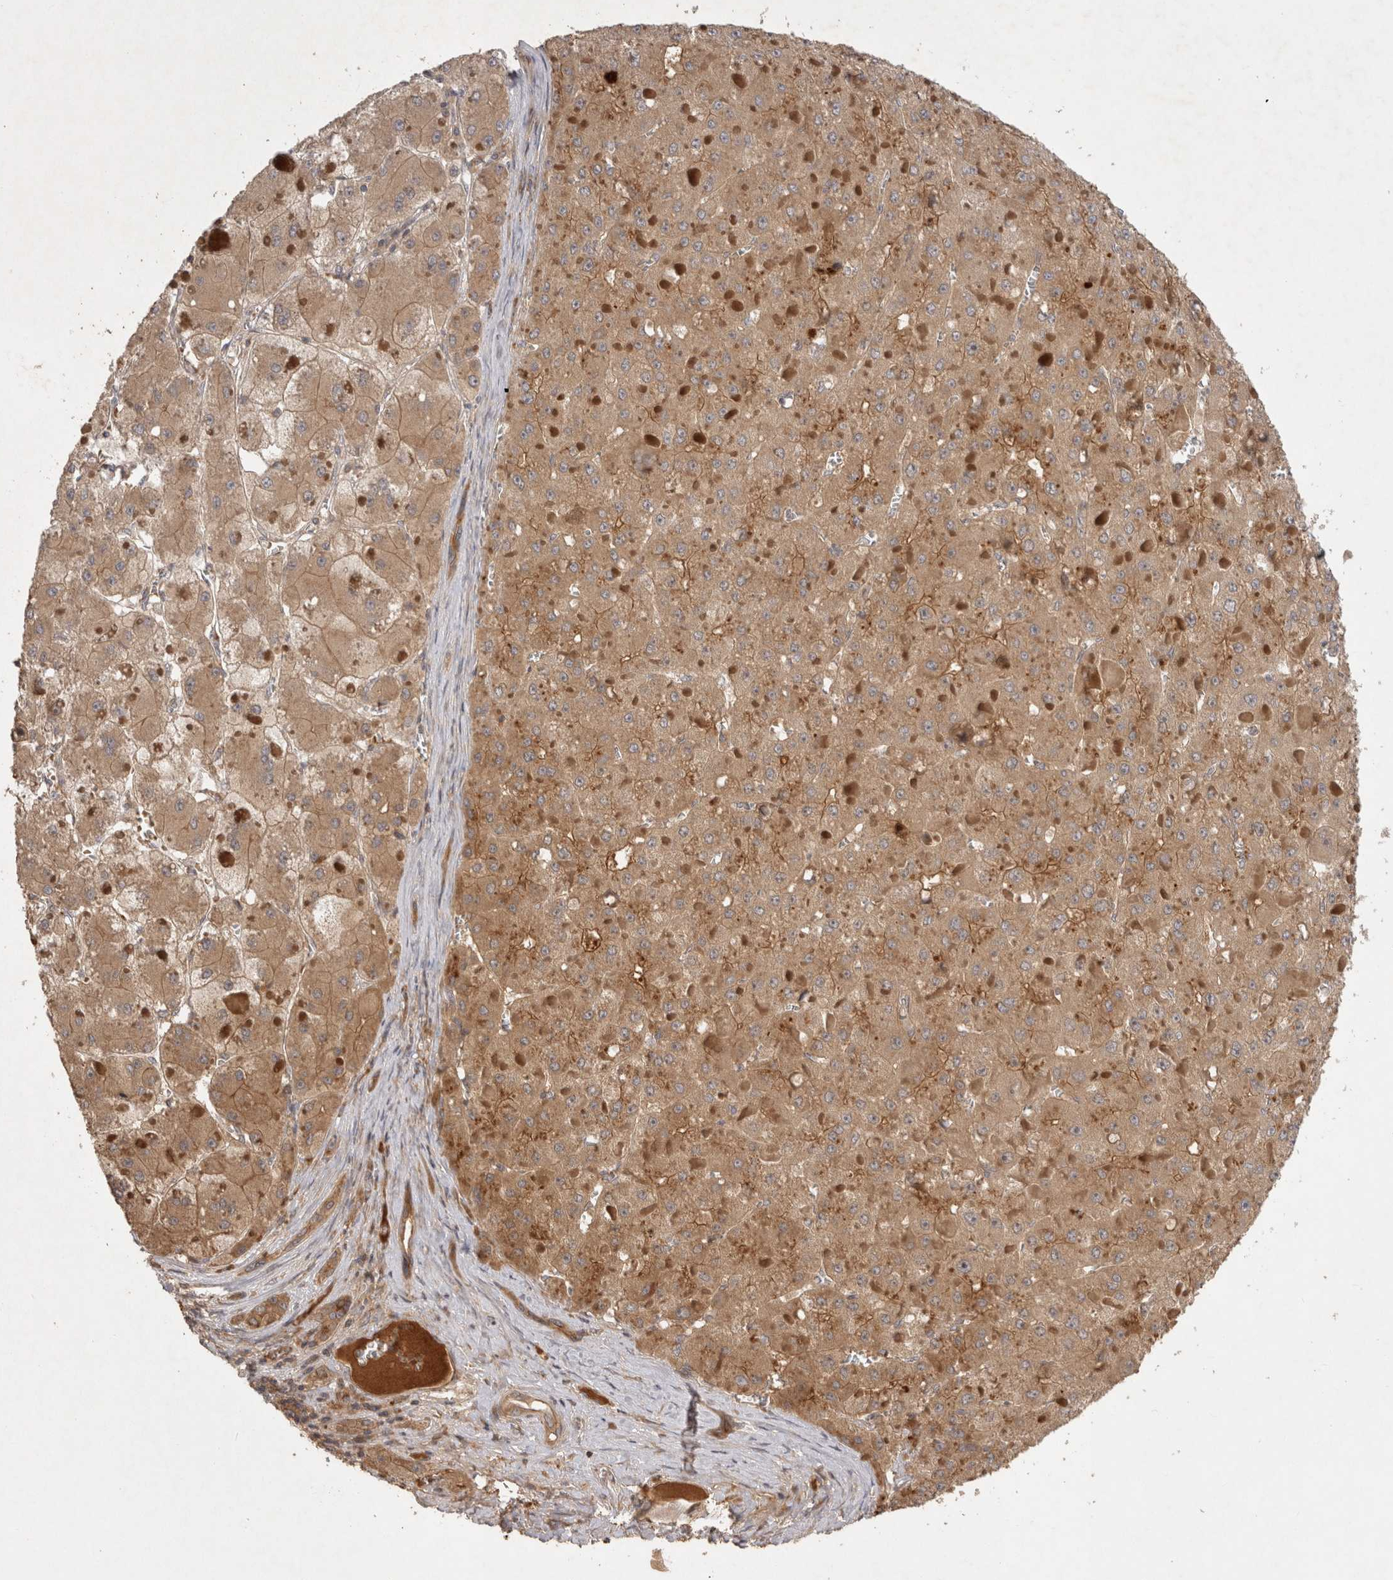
{"staining": {"intensity": "weak", "quantity": ">75%", "location": "cytoplasmic/membranous"}, "tissue": "liver cancer", "cell_type": "Tumor cells", "image_type": "cancer", "snomed": [{"axis": "morphology", "description": "Carcinoma, Hepatocellular, NOS"}, {"axis": "topography", "description": "Liver"}], "caption": "An image of liver cancer (hepatocellular carcinoma) stained for a protein demonstrates weak cytoplasmic/membranous brown staining in tumor cells. (DAB (3,3'-diaminobenzidine) IHC, brown staining for protein, blue staining for nuclei).", "gene": "PPP1R42", "patient": {"sex": "female", "age": 73}}